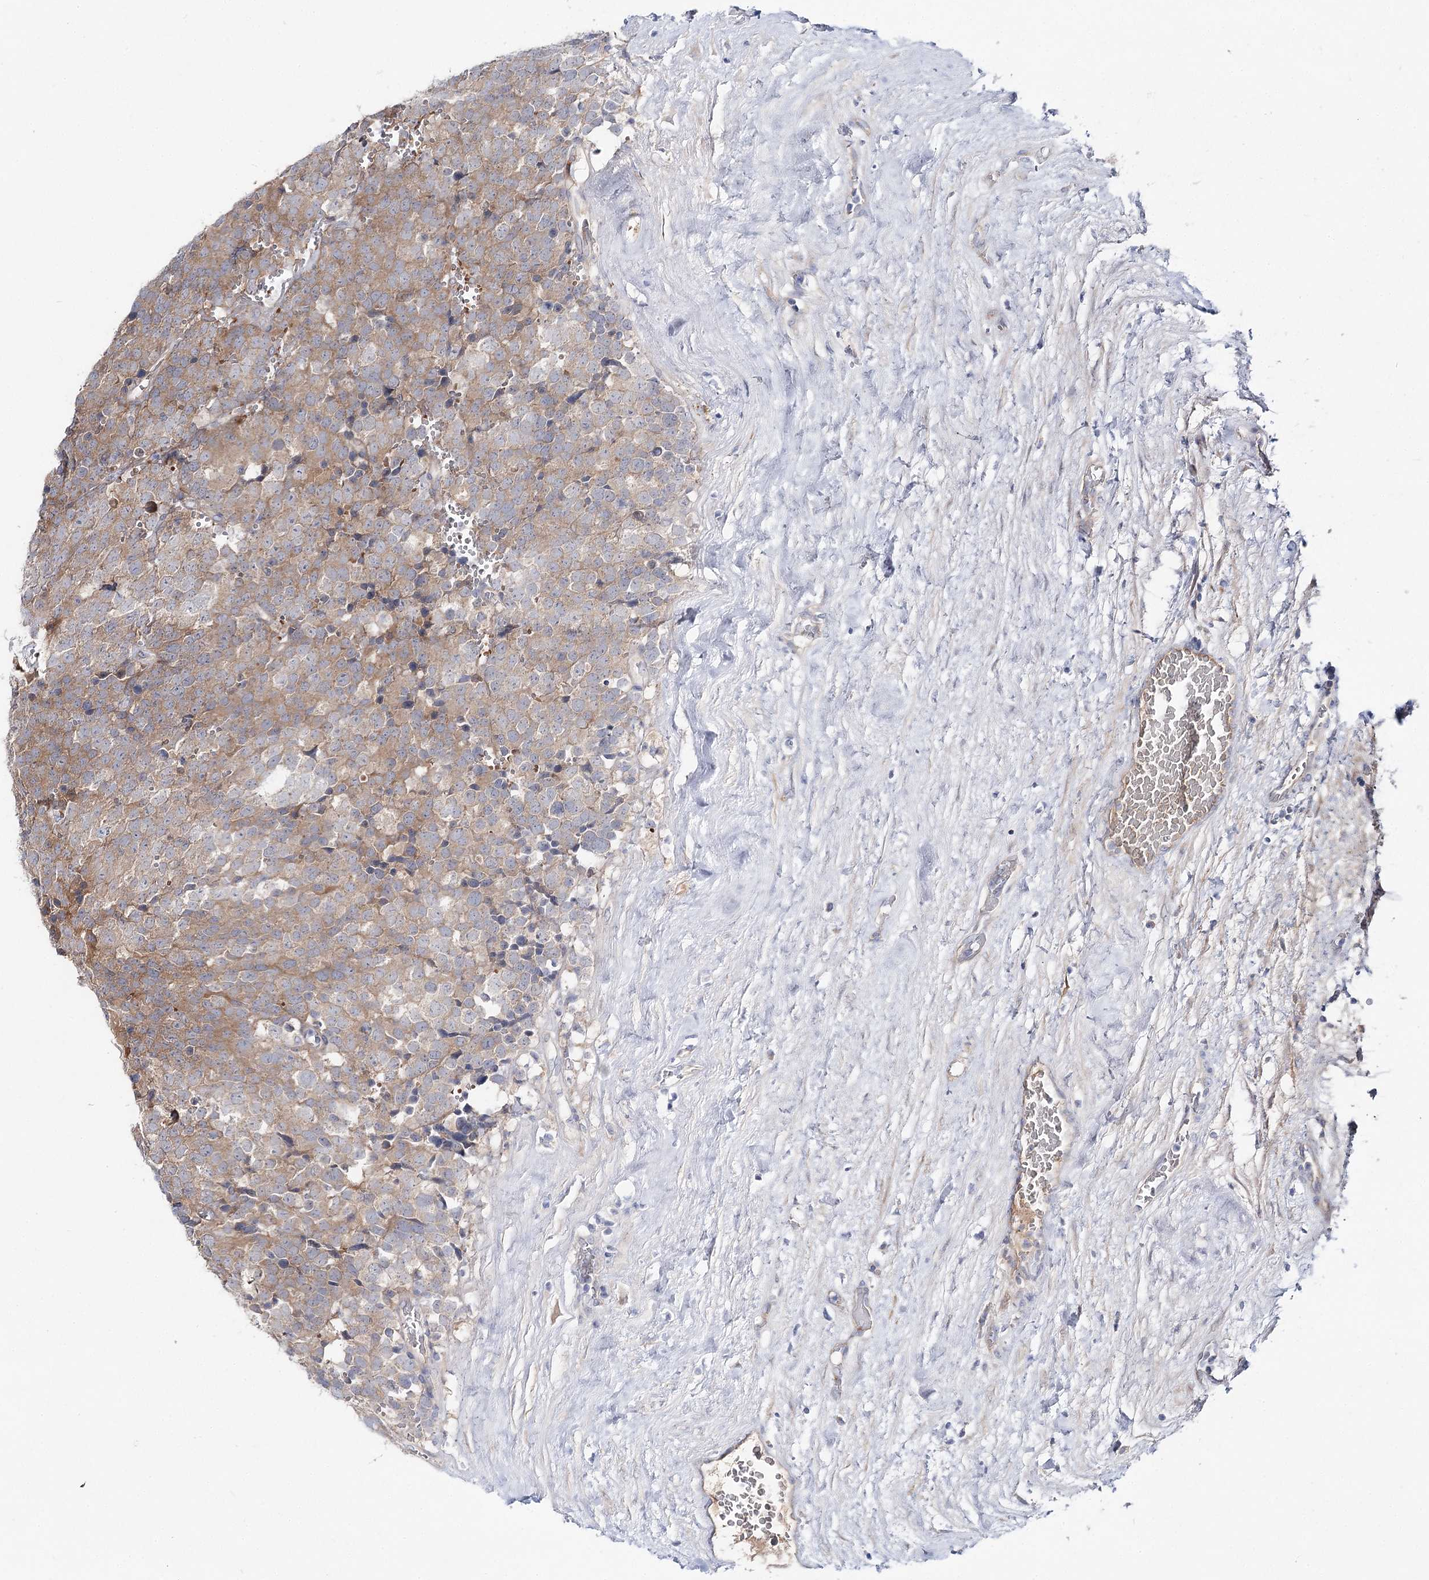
{"staining": {"intensity": "moderate", "quantity": ">75%", "location": "cytoplasmic/membranous"}, "tissue": "testis cancer", "cell_type": "Tumor cells", "image_type": "cancer", "snomed": [{"axis": "morphology", "description": "Seminoma, NOS"}, {"axis": "topography", "description": "Testis"}], "caption": "Testis seminoma stained with a protein marker displays moderate staining in tumor cells.", "gene": "LRRC14B", "patient": {"sex": "male", "age": 71}}